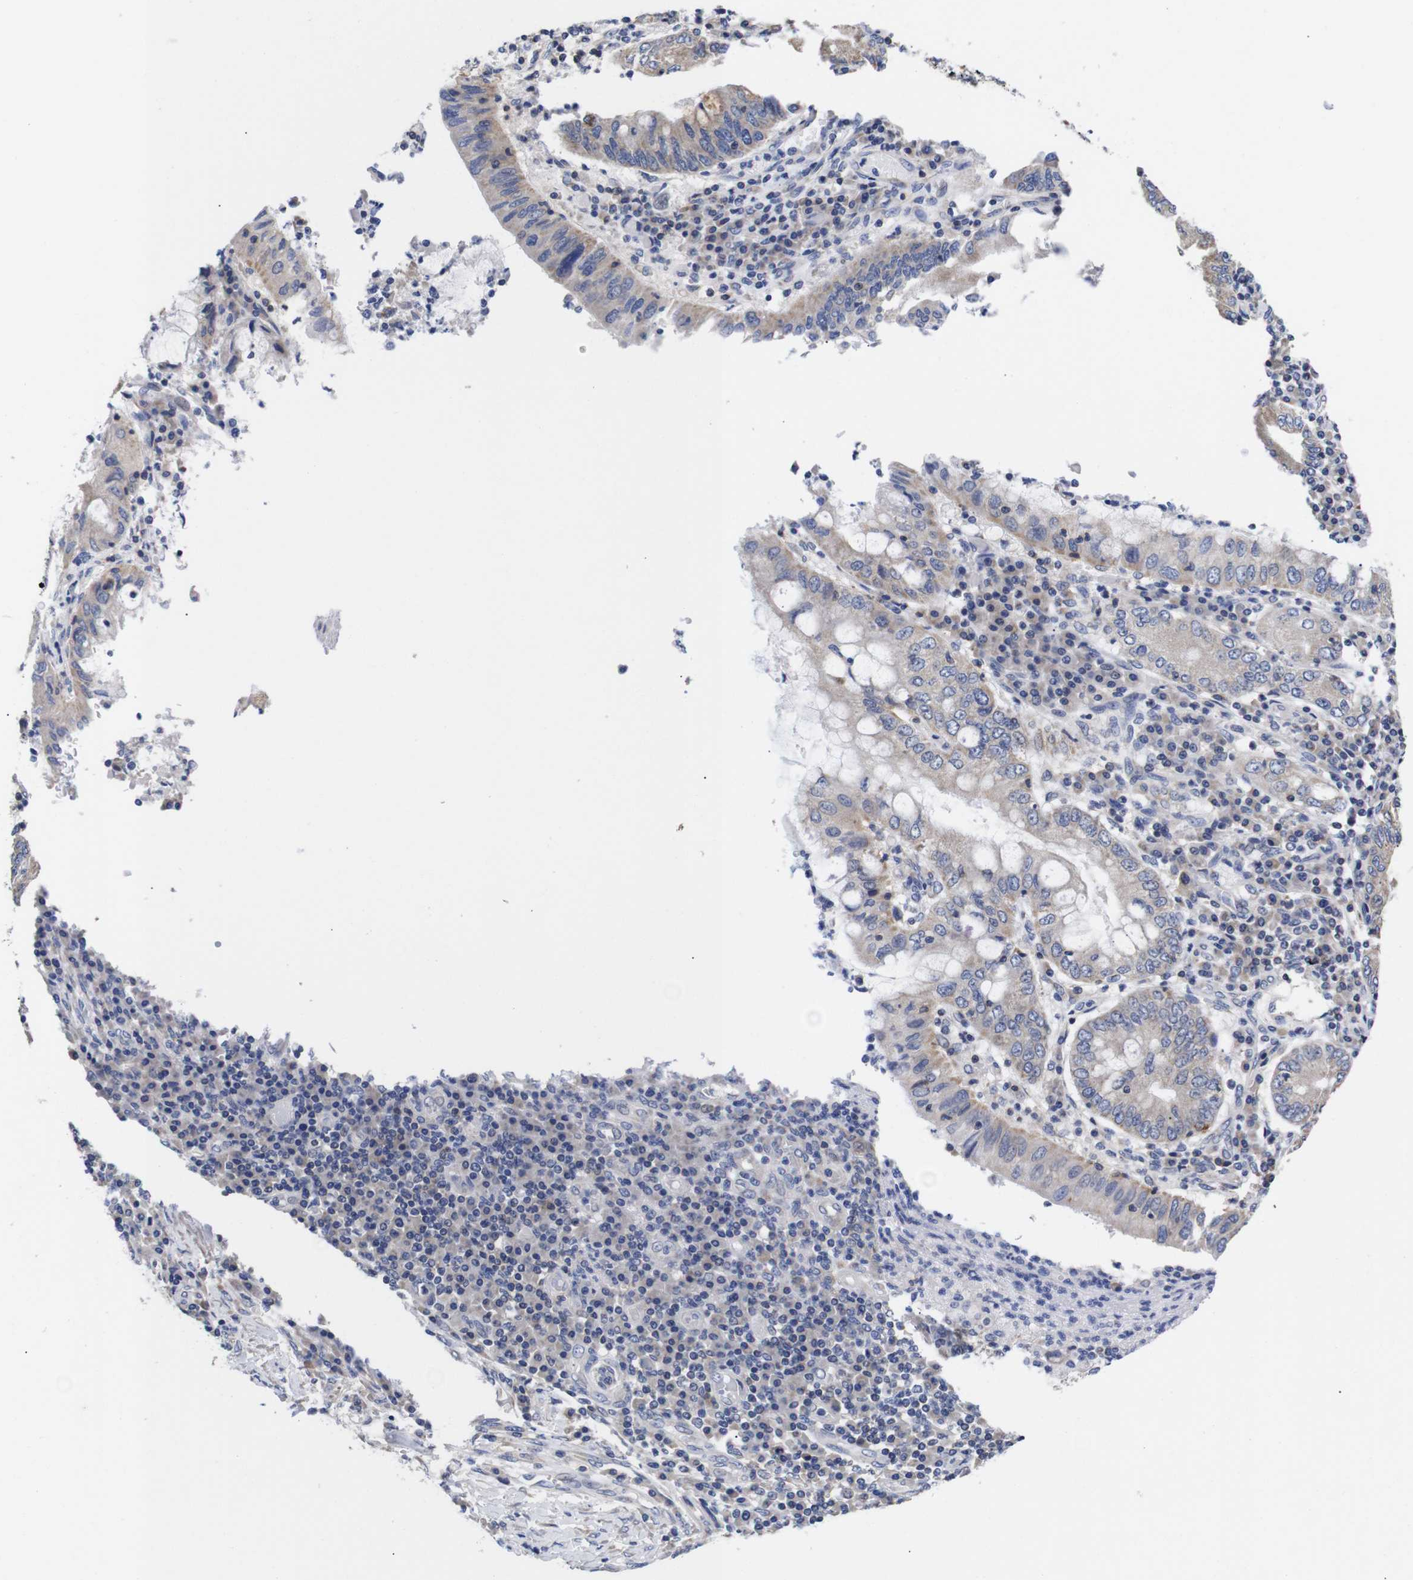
{"staining": {"intensity": "weak", "quantity": "25%-75%", "location": "cytoplasmic/membranous"}, "tissue": "stomach cancer", "cell_type": "Tumor cells", "image_type": "cancer", "snomed": [{"axis": "morphology", "description": "Normal tissue, NOS"}, {"axis": "morphology", "description": "Adenocarcinoma, NOS"}, {"axis": "topography", "description": "Esophagus"}, {"axis": "topography", "description": "Stomach, upper"}, {"axis": "topography", "description": "Peripheral nerve tissue"}], "caption": "Protein expression analysis of human adenocarcinoma (stomach) reveals weak cytoplasmic/membranous staining in about 25%-75% of tumor cells.", "gene": "OPN3", "patient": {"sex": "male", "age": 62}}